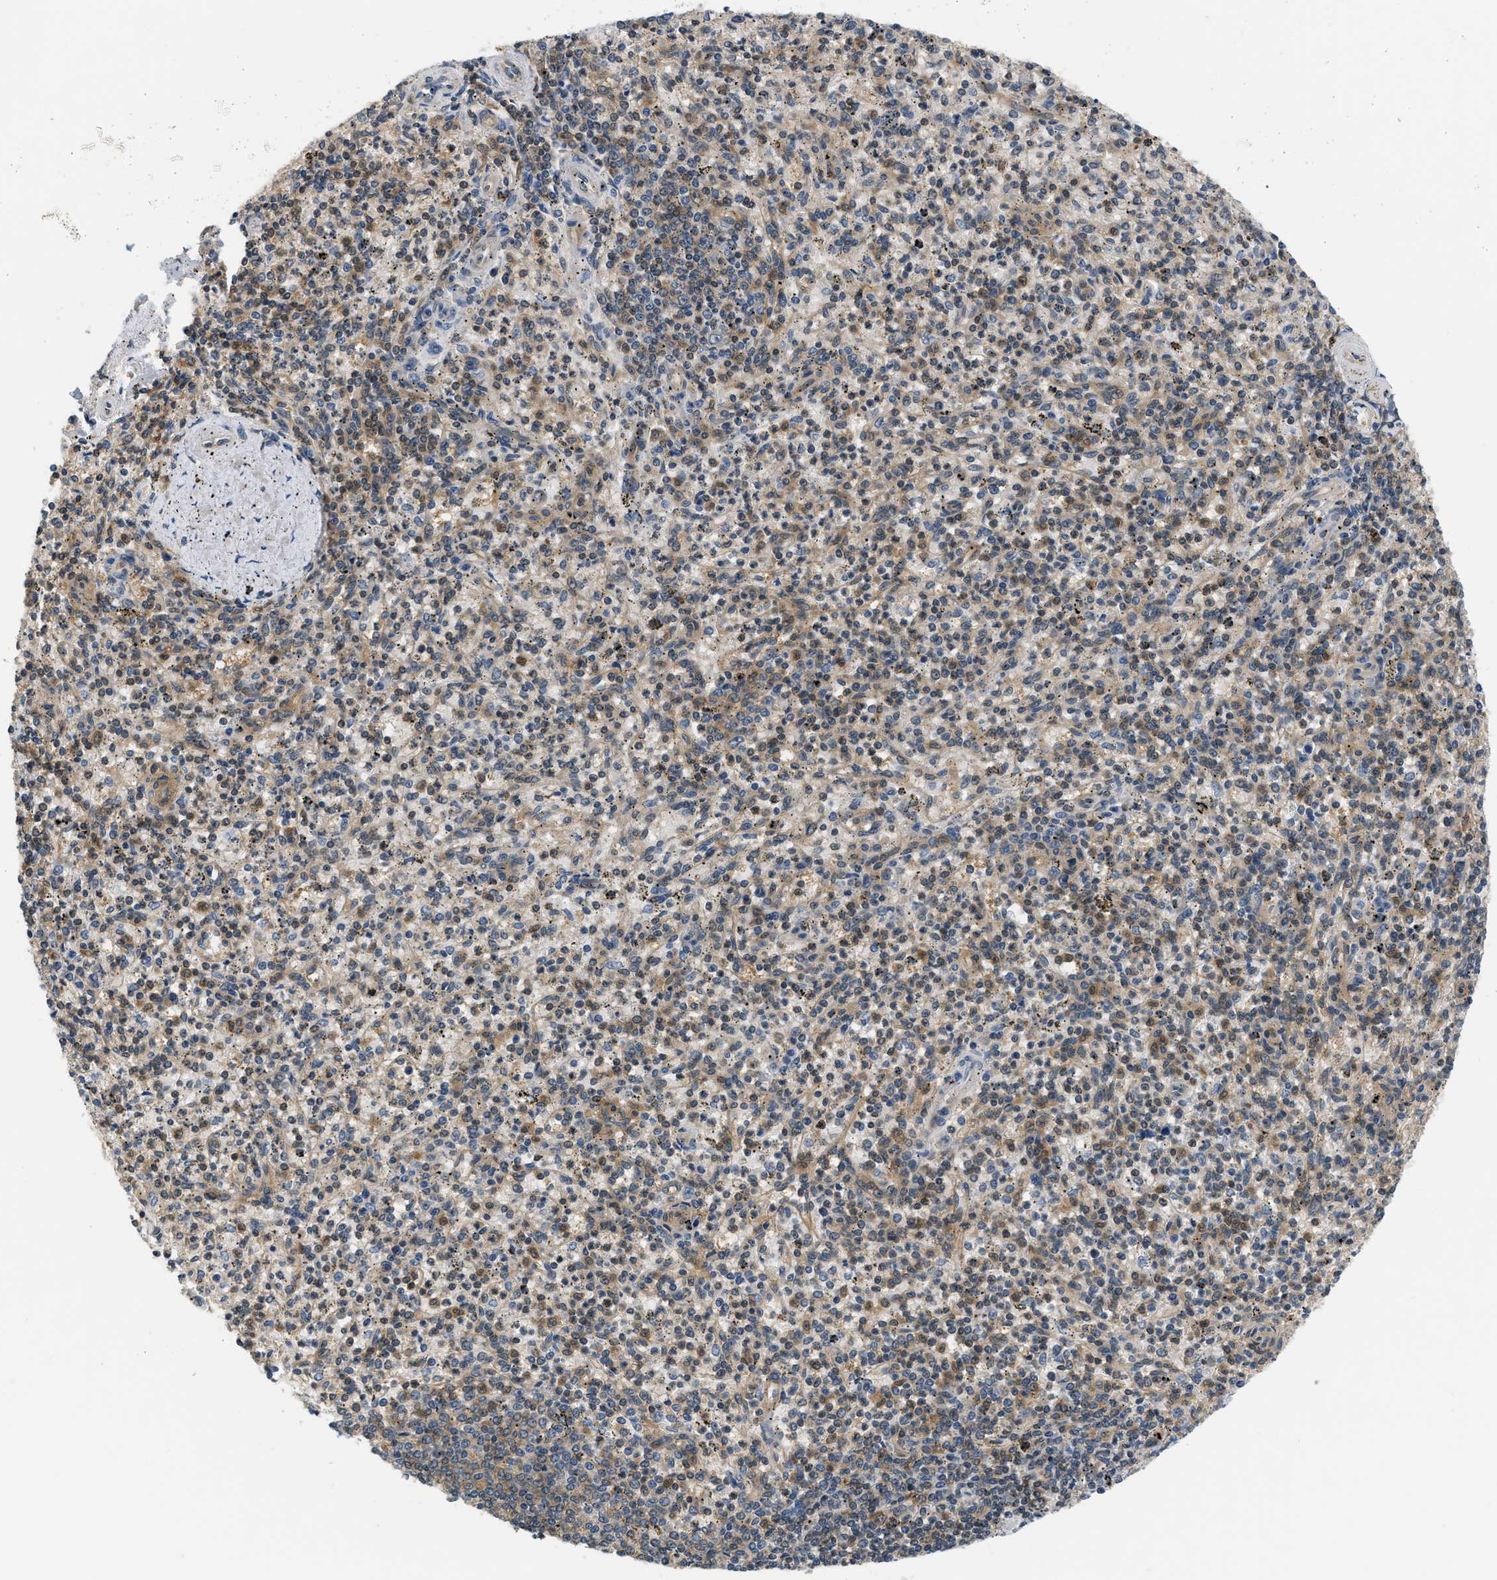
{"staining": {"intensity": "weak", "quantity": ">75%", "location": "cytoplasmic/membranous,nuclear"}, "tissue": "spleen", "cell_type": "Cells in red pulp", "image_type": "normal", "snomed": [{"axis": "morphology", "description": "Normal tissue, NOS"}, {"axis": "topography", "description": "Spleen"}], "caption": "Immunohistochemistry (IHC) of normal human spleen displays low levels of weak cytoplasmic/membranous,nuclear staining in about >75% of cells in red pulp.", "gene": "EIF4EBP2", "patient": {"sex": "male", "age": 72}}